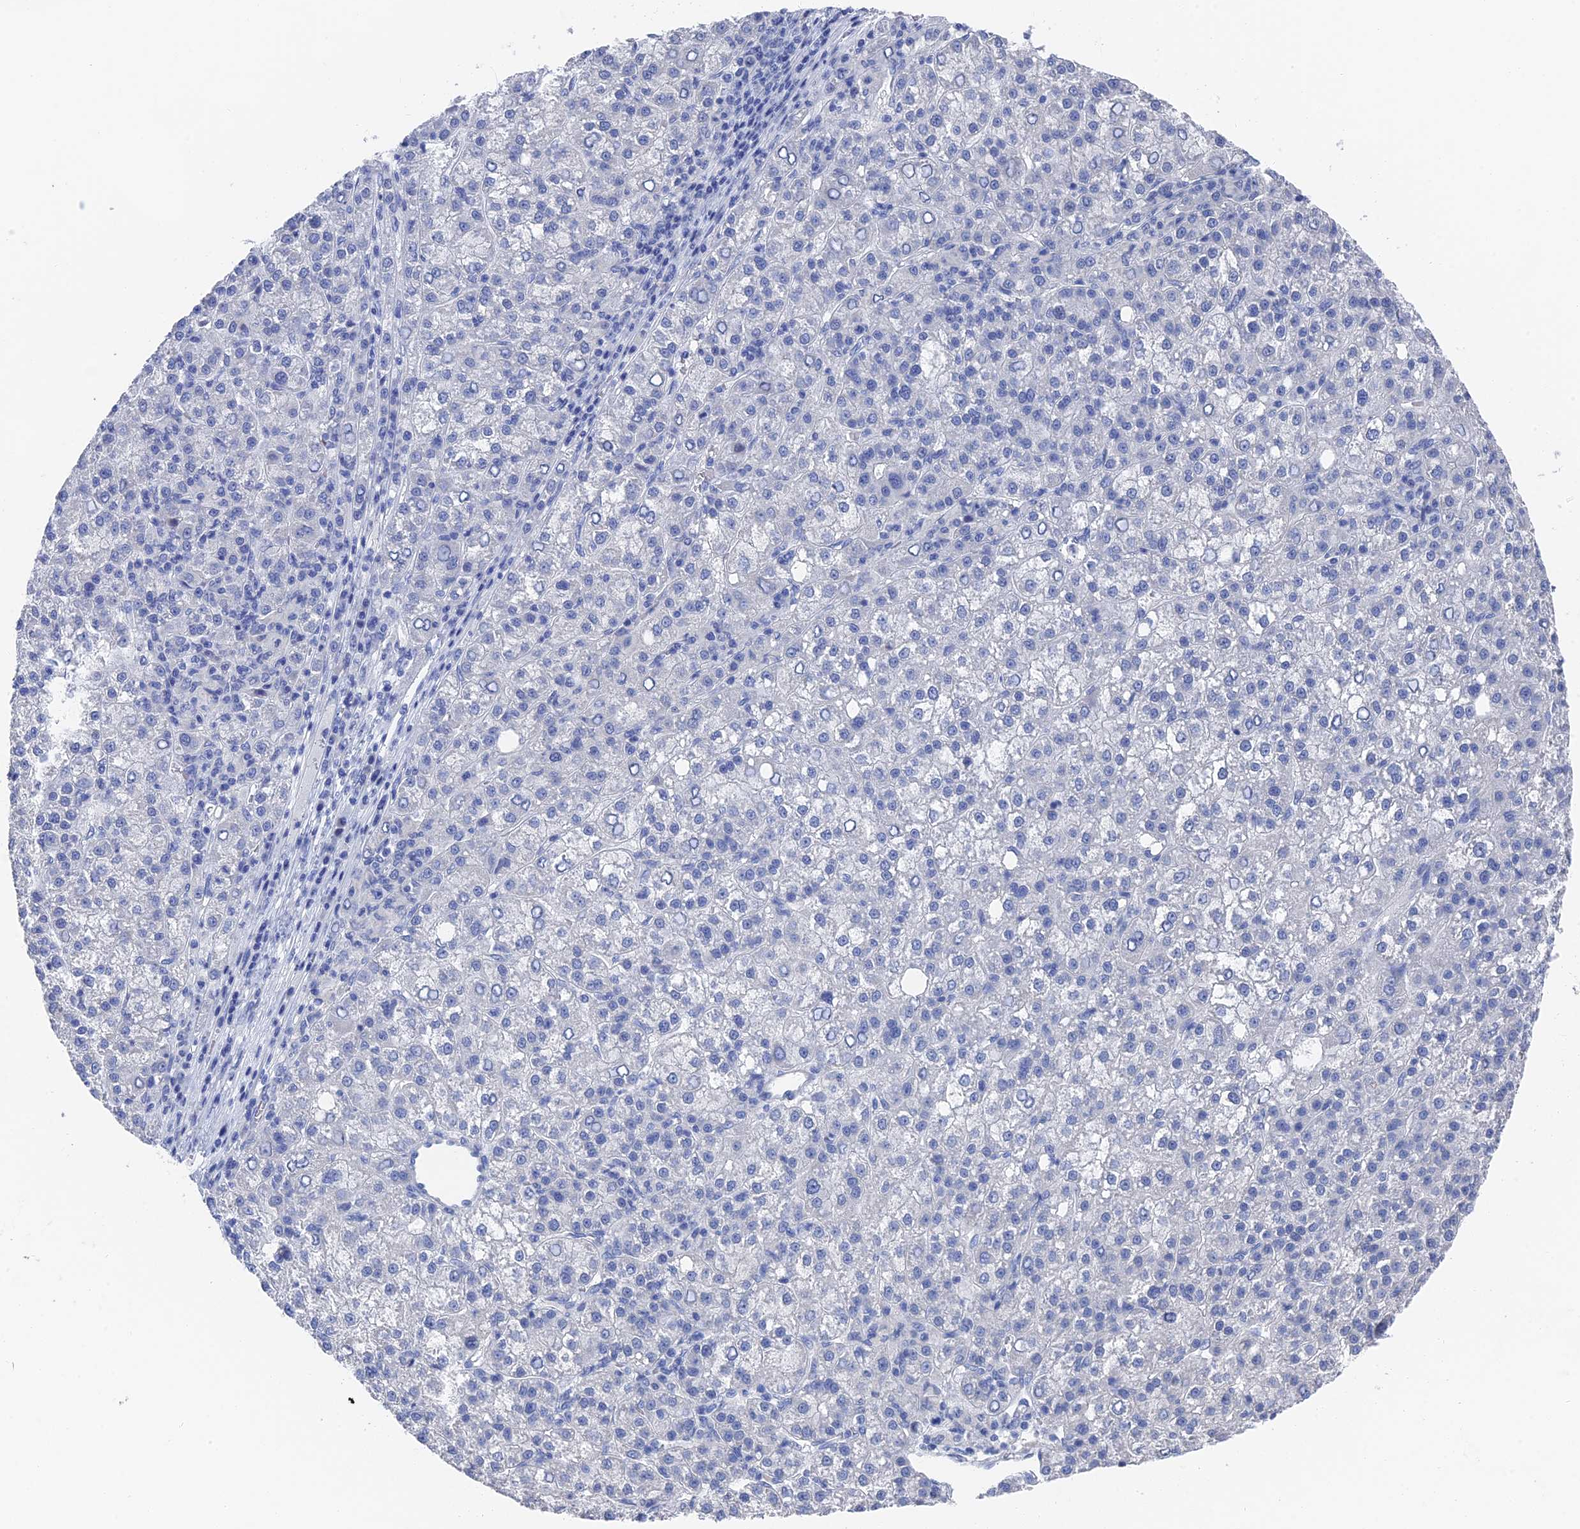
{"staining": {"intensity": "negative", "quantity": "none", "location": "none"}, "tissue": "liver cancer", "cell_type": "Tumor cells", "image_type": "cancer", "snomed": [{"axis": "morphology", "description": "Carcinoma, Hepatocellular, NOS"}, {"axis": "topography", "description": "Liver"}], "caption": "High magnification brightfield microscopy of liver cancer (hepatocellular carcinoma) stained with DAB (3,3'-diaminobenzidine) (brown) and counterstained with hematoxylin (blue): tumor cells show no significant expression.", "gene": "GFAP", "patient": {"sex": "female", "age": 58}}